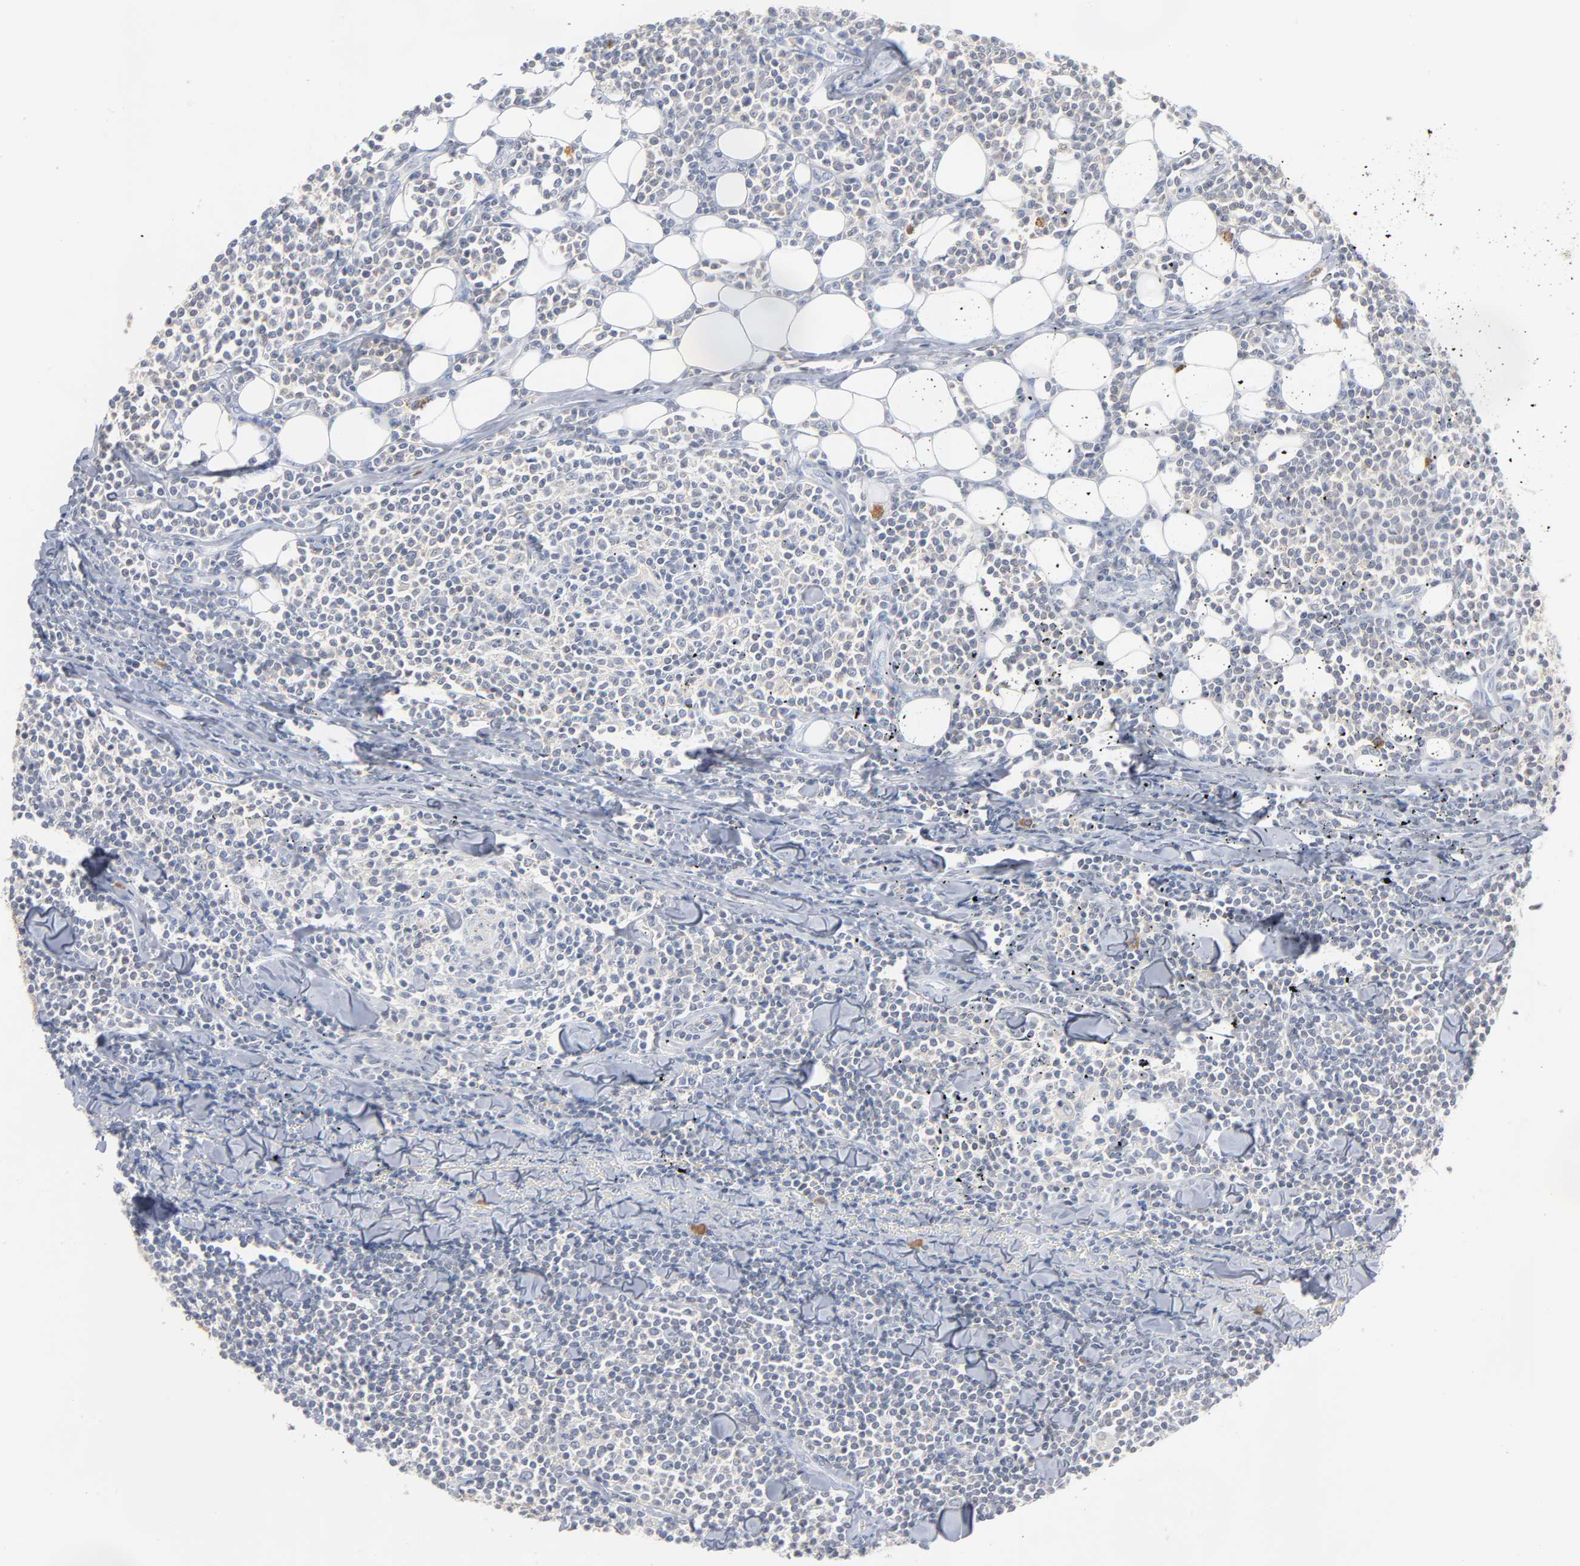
{"staining": {"intensity": "negative", "quantity": "none", "location": "none"}, "tissue": "lymphoma", "cell_type": "Tumor cells", "image_type": "cancer", "snomed": [{"axis": "morphology", "description": "Malignant lymphoma, non-Hodgkin's type, Low grade"}, {"axis": "topography", "description": "Soft tissue"}], "caption": "Image shows no significant protein expression in tumor cells of lymphoma.", "gene": "PTK2B", "patient": {"sex": "male", "age": 92}}